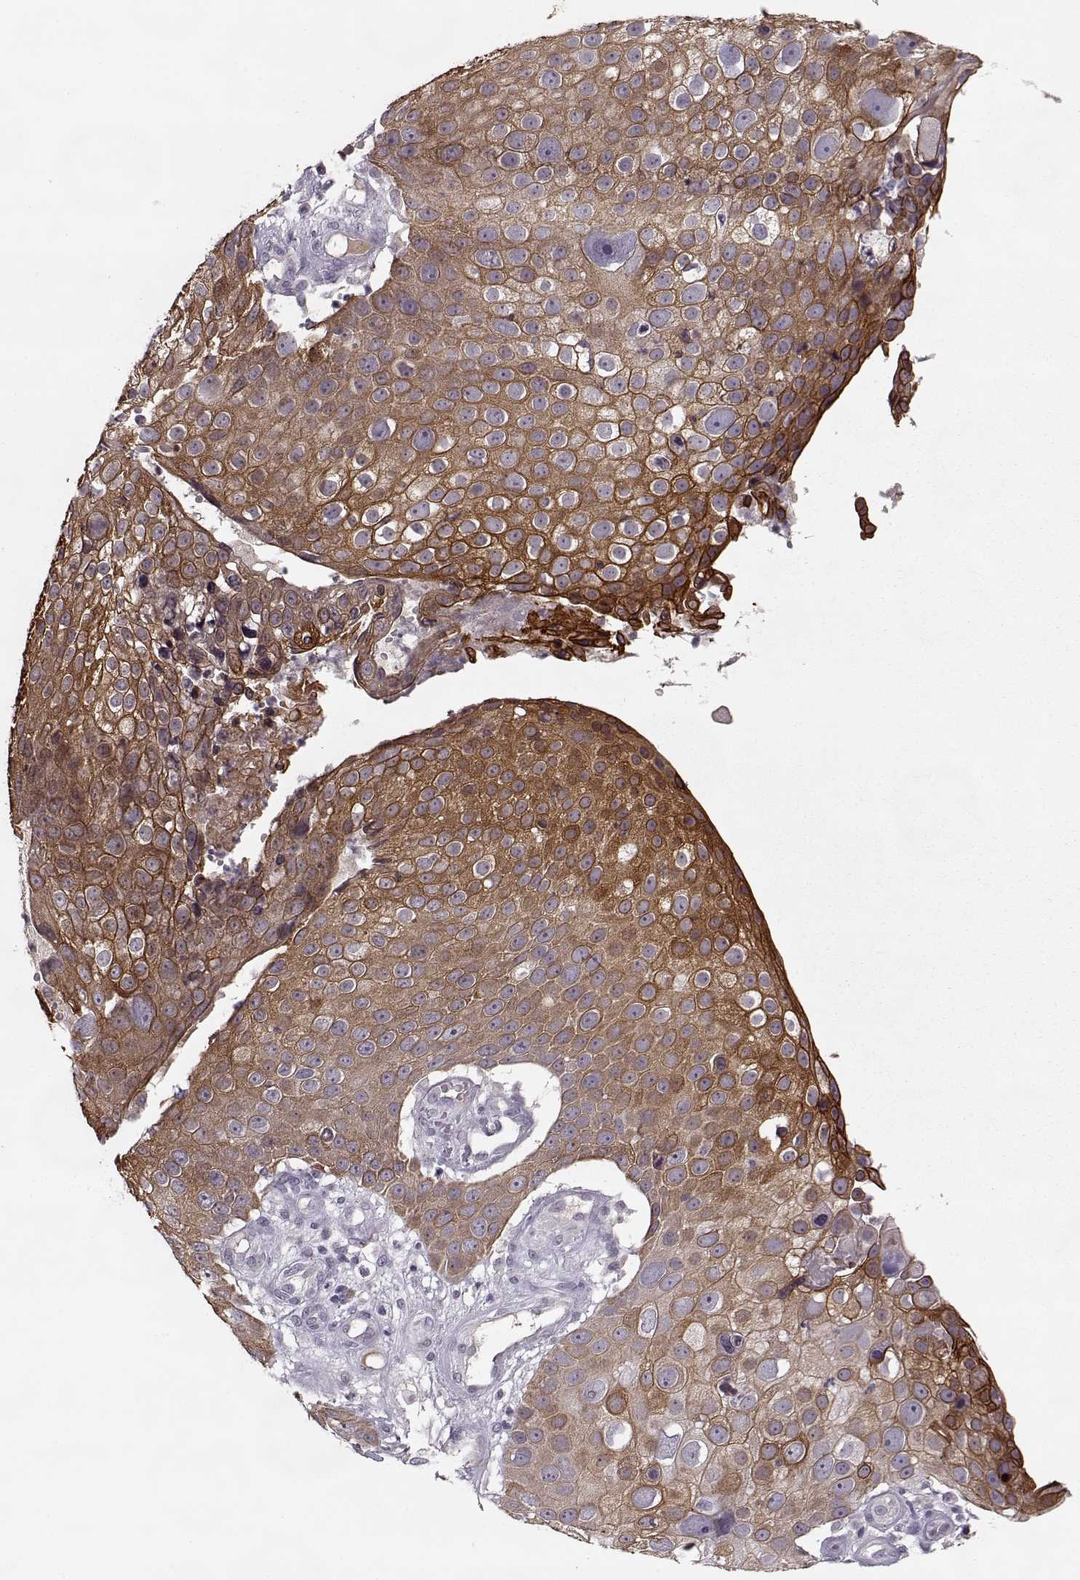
{"staining": {"intensity": "moderate", "quantity": ">75%", "location": "cytoplasmic/membranous"}, "tissue": "skin cancer", "cell_type": "Tumor cells", "image_type": "cancer", "snomed": [{"axis": "morphology", "description": "Squamous cell carcinoma, NOS"}, {"axis": "topography", "description": "Skin"}], "caption": "DAB (3,3'-diaminobenzidine) immunohistochemical staining of human skin cancer (squamous cell carcinoma) demonstrates moderate cytoplasmic/membranous protein positivity in about >75% of tumor cells. (Stains: DAB (3,3'-diaminobenzidine) in brown, nuclei in blue, Microscopy: brightfield microscopy at high magnification).", "gene": "KRT9", "patient": {"sex": "male", "age": 71}}